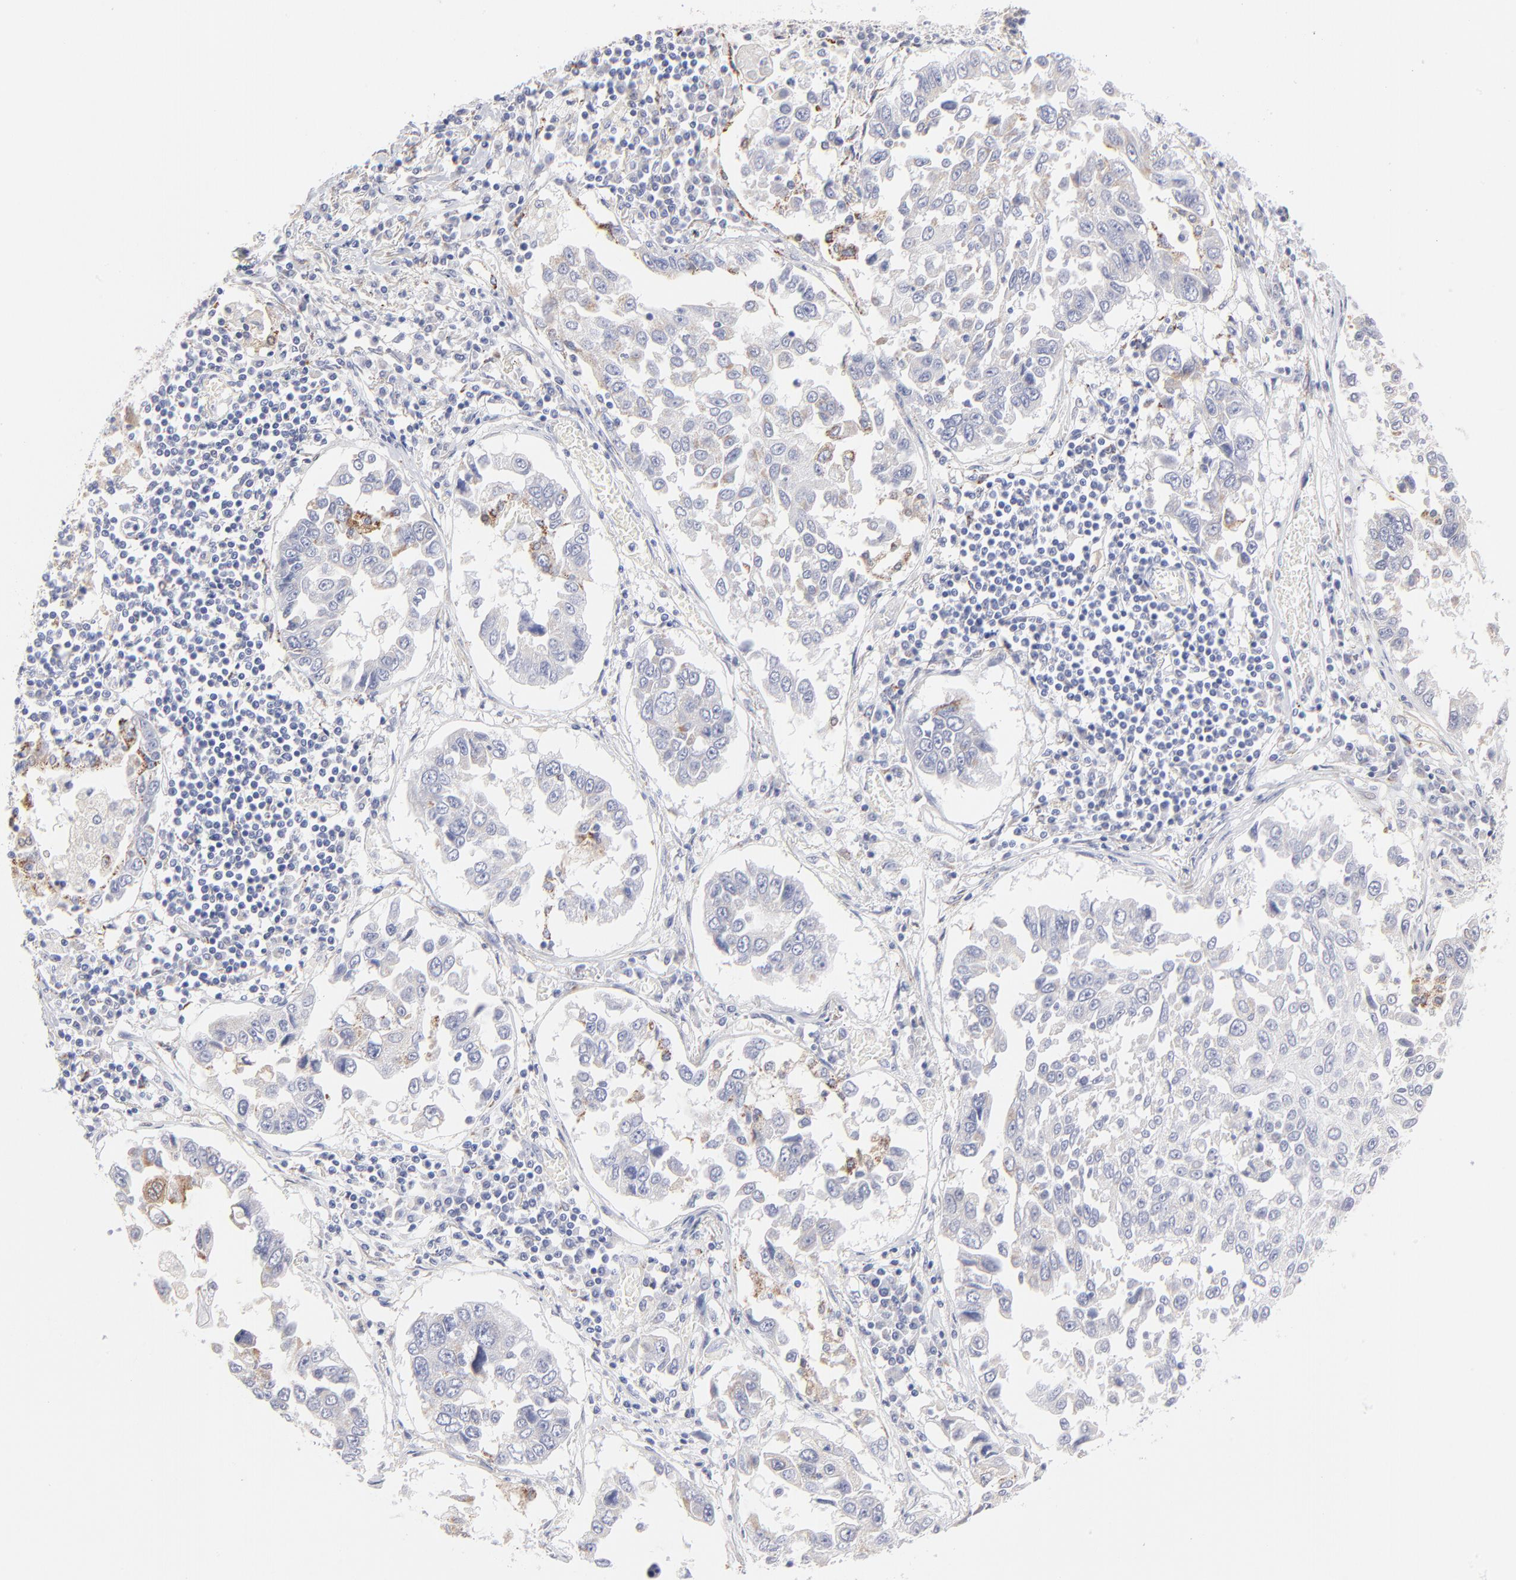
{"staining": {"intensity": "weak", "quantity": "25%-75%", "location": "cytoplasmic/membranous"}, "tissue": "lung cancer", "cell_type": "Tumor cells", "image_type": "cancer", "snomed": [{"axis": "morphology", "description": "Squamous cell carcinoma, NOS"}, {"axis": "topography", "description": "Lung"}], "caption": "This photomicrograph displays immunohistochemistry (IHC) staining of human lung cancer (squamous cell carcinoma), with low weak cytoplasmic/membranous staining in approximately 25%-75% of tumor cells.", "gene": "TST", "patient": {"sex": "male", "age": 71}}